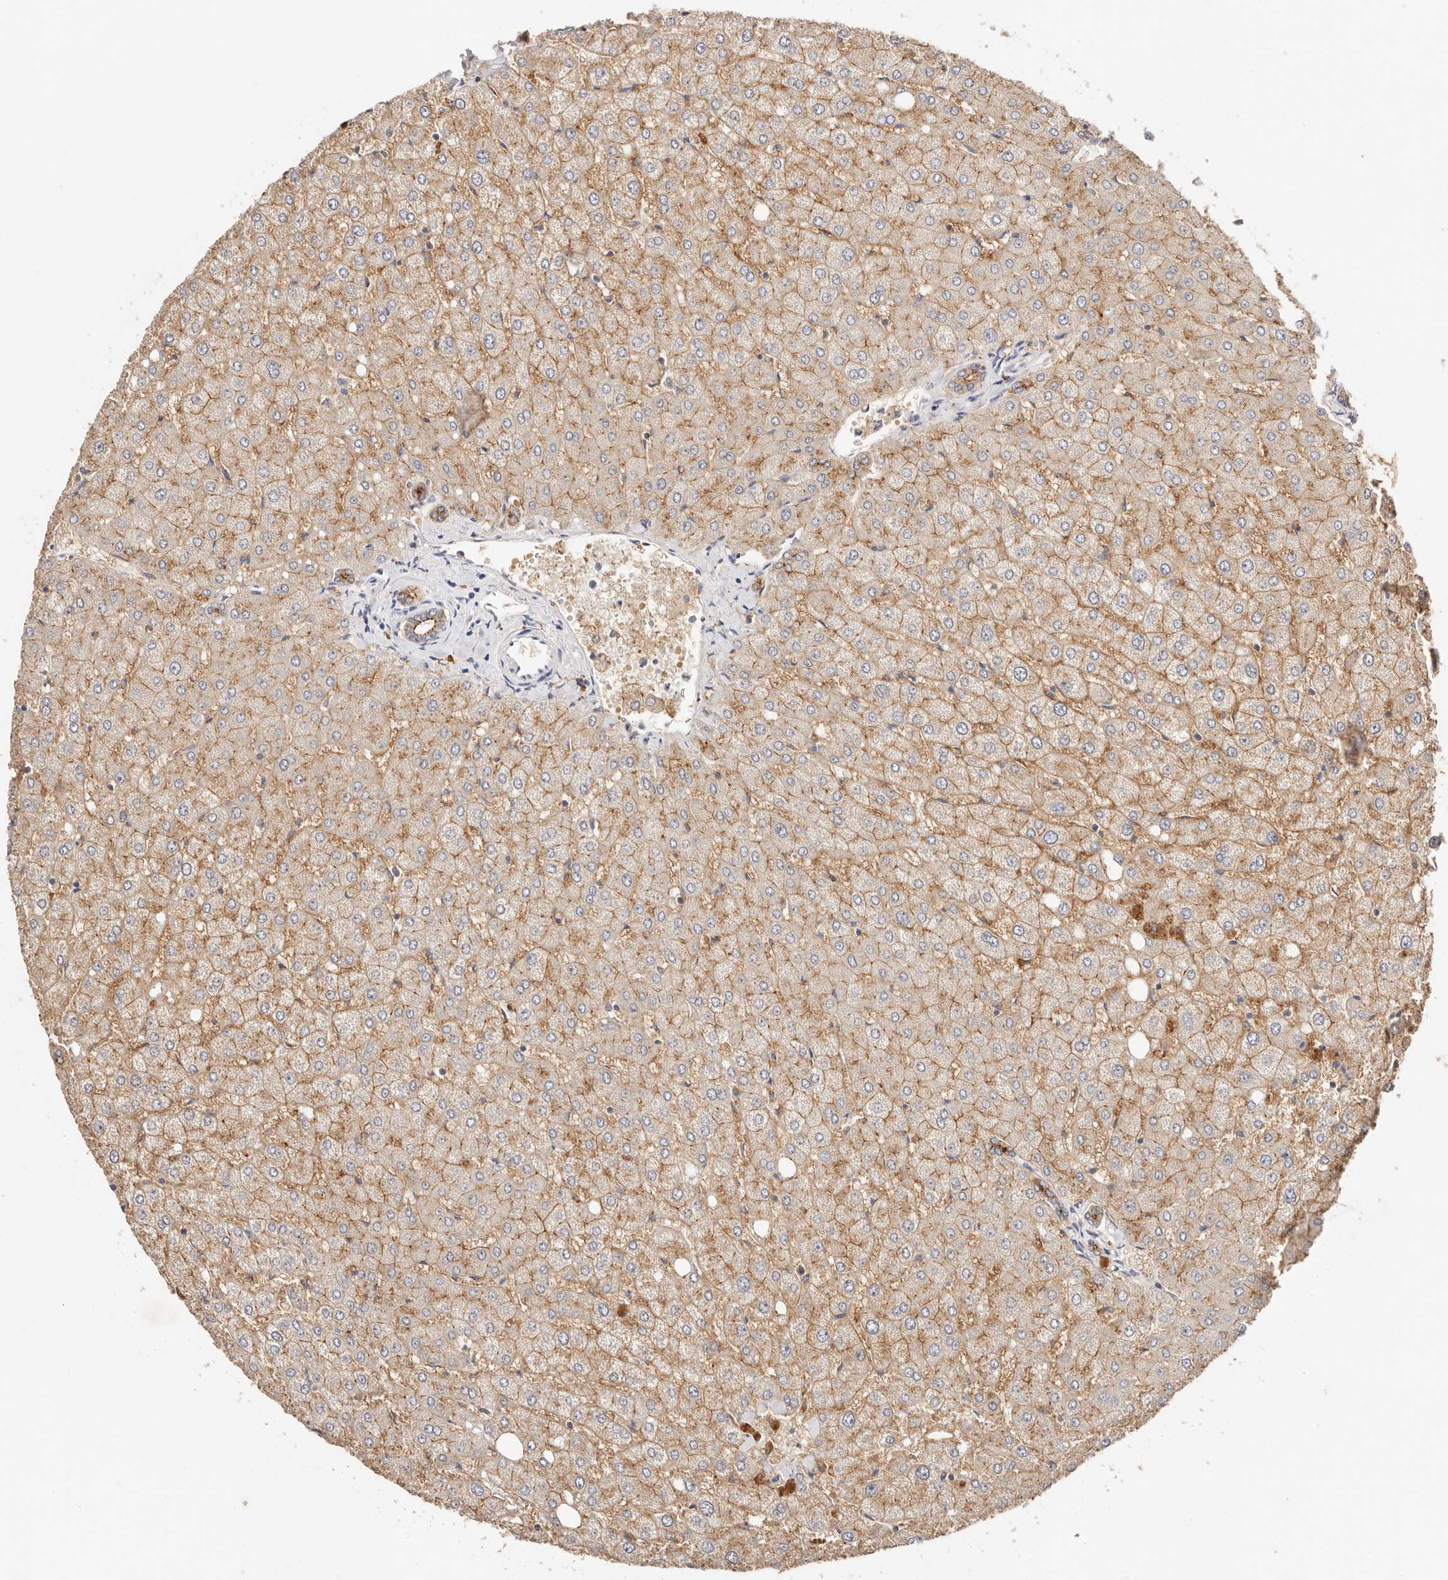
{"staining": {"intensity": "moderate", "quantity": "25%-75%", "location": "cytoplasmic/membranous"}, "tissue": "liver", "cell_type": "Cholangiocytes", "image_type": "normal", "snomed": [{"axis": "morphology", "description": "Normal tissue, NOS"}, {"axis": "topography", "description": "Liver"}], "caption": "A micrograph of human liver stained for a protein exhibits moderate cytoplasmic/membranous brown staining in cholangiocytes. Ihc stains the protein in brown and the nuclei are stained blue.", "gene": "CXADR", "patient": {"sex": "female", "age": 54}}